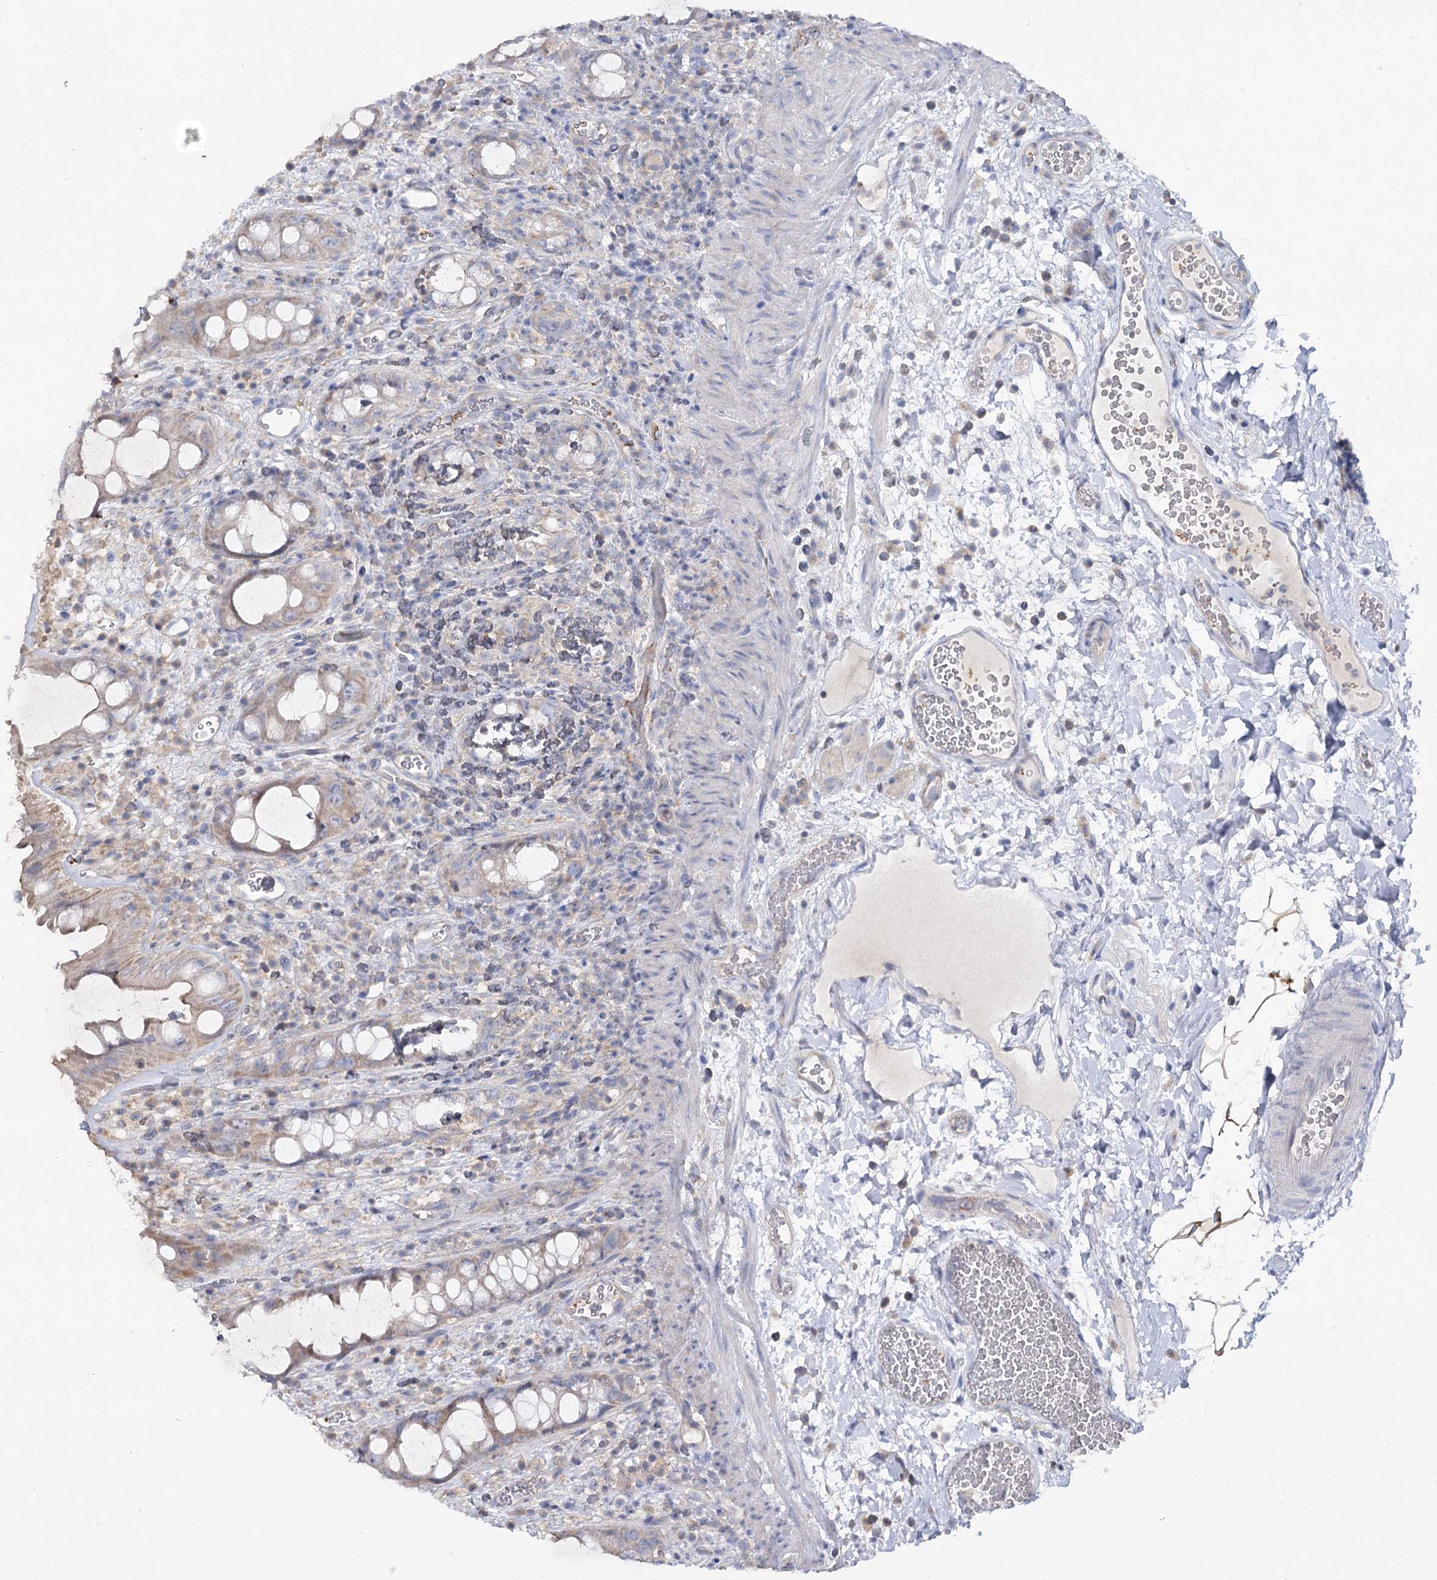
{"staining": {"intensity": "weak", "quantity": "<25%", "location": "cytoplasmic/membranous"}, "tissue": "rectum", "cell_type": "Glandular cells", "image_type": "normal", "snomed": [{"axis": "morphology", "description": "Normal tissue, NOS"}, {"axis": "topography", "description": "Rectum"}], "caption": "An IHC histopathology image of benign rectum is shown. There is no staining in glandular cells of rectum. (DAB (3,3'-diaminobenzidine) immunohistochemistry (IHC), high magnification).", "gene": "TMEM187", "patient": {"sex": "female", "age": 57}}